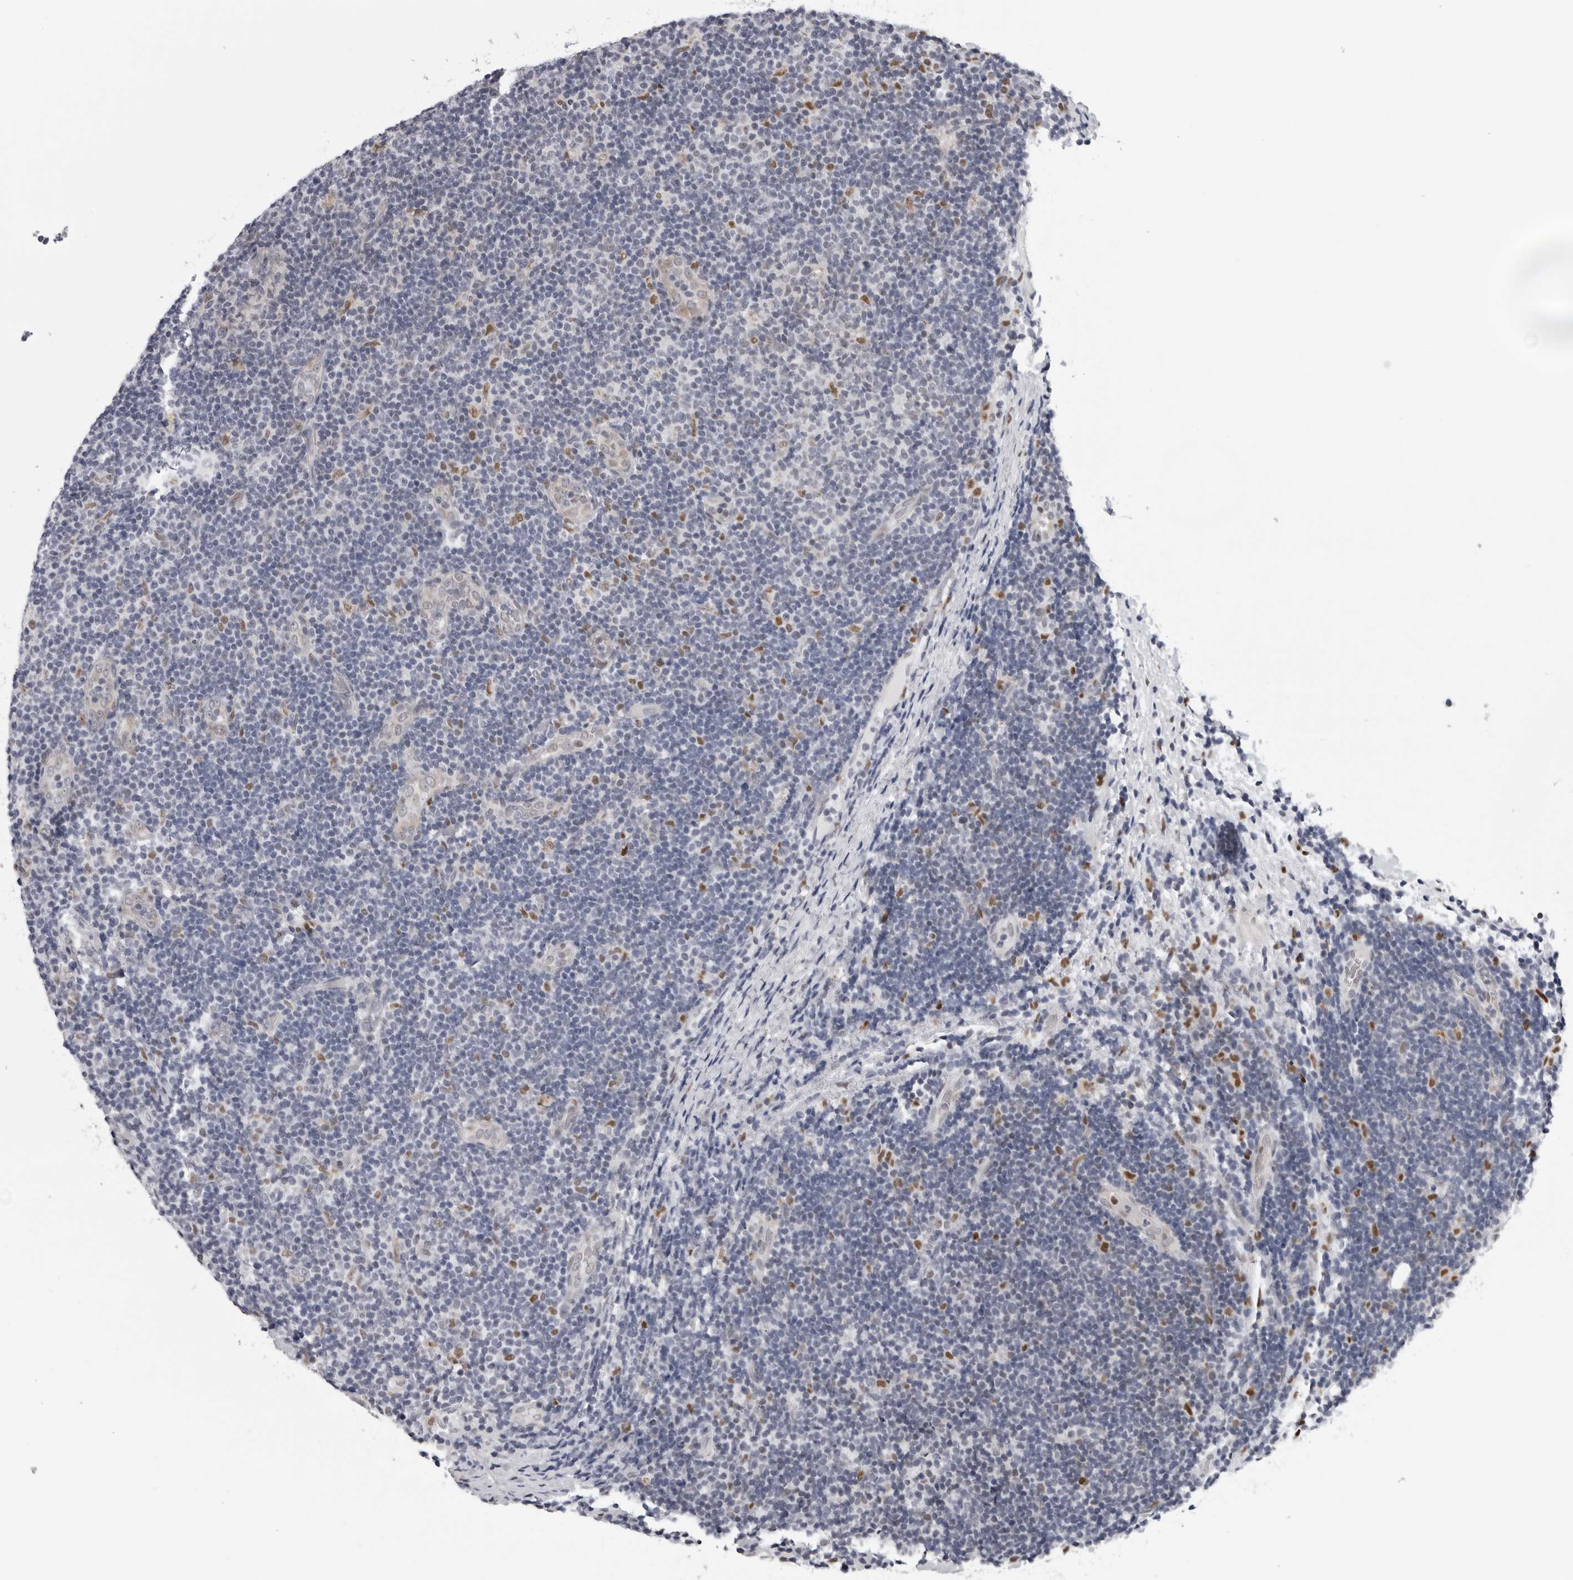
{"staining": {"intensity": "negative", "quantity": "none", "location": "none"}, "tissue": "lymphoma", "cell_type": "Tumor cells", "image_type": "cancer", "snomed": [{"axis": "morphology", "description": "Malignant lymphoma, non-Hodgkin's type, Low grade"}, {"axis": "topography", "description": "Lymph node"}], "caption": "Human lymphoma stained for a protein using IHC shows no expression in tumor cells.", "gene": "CPT2", "patient": {"sex": "male", "age": 83}}